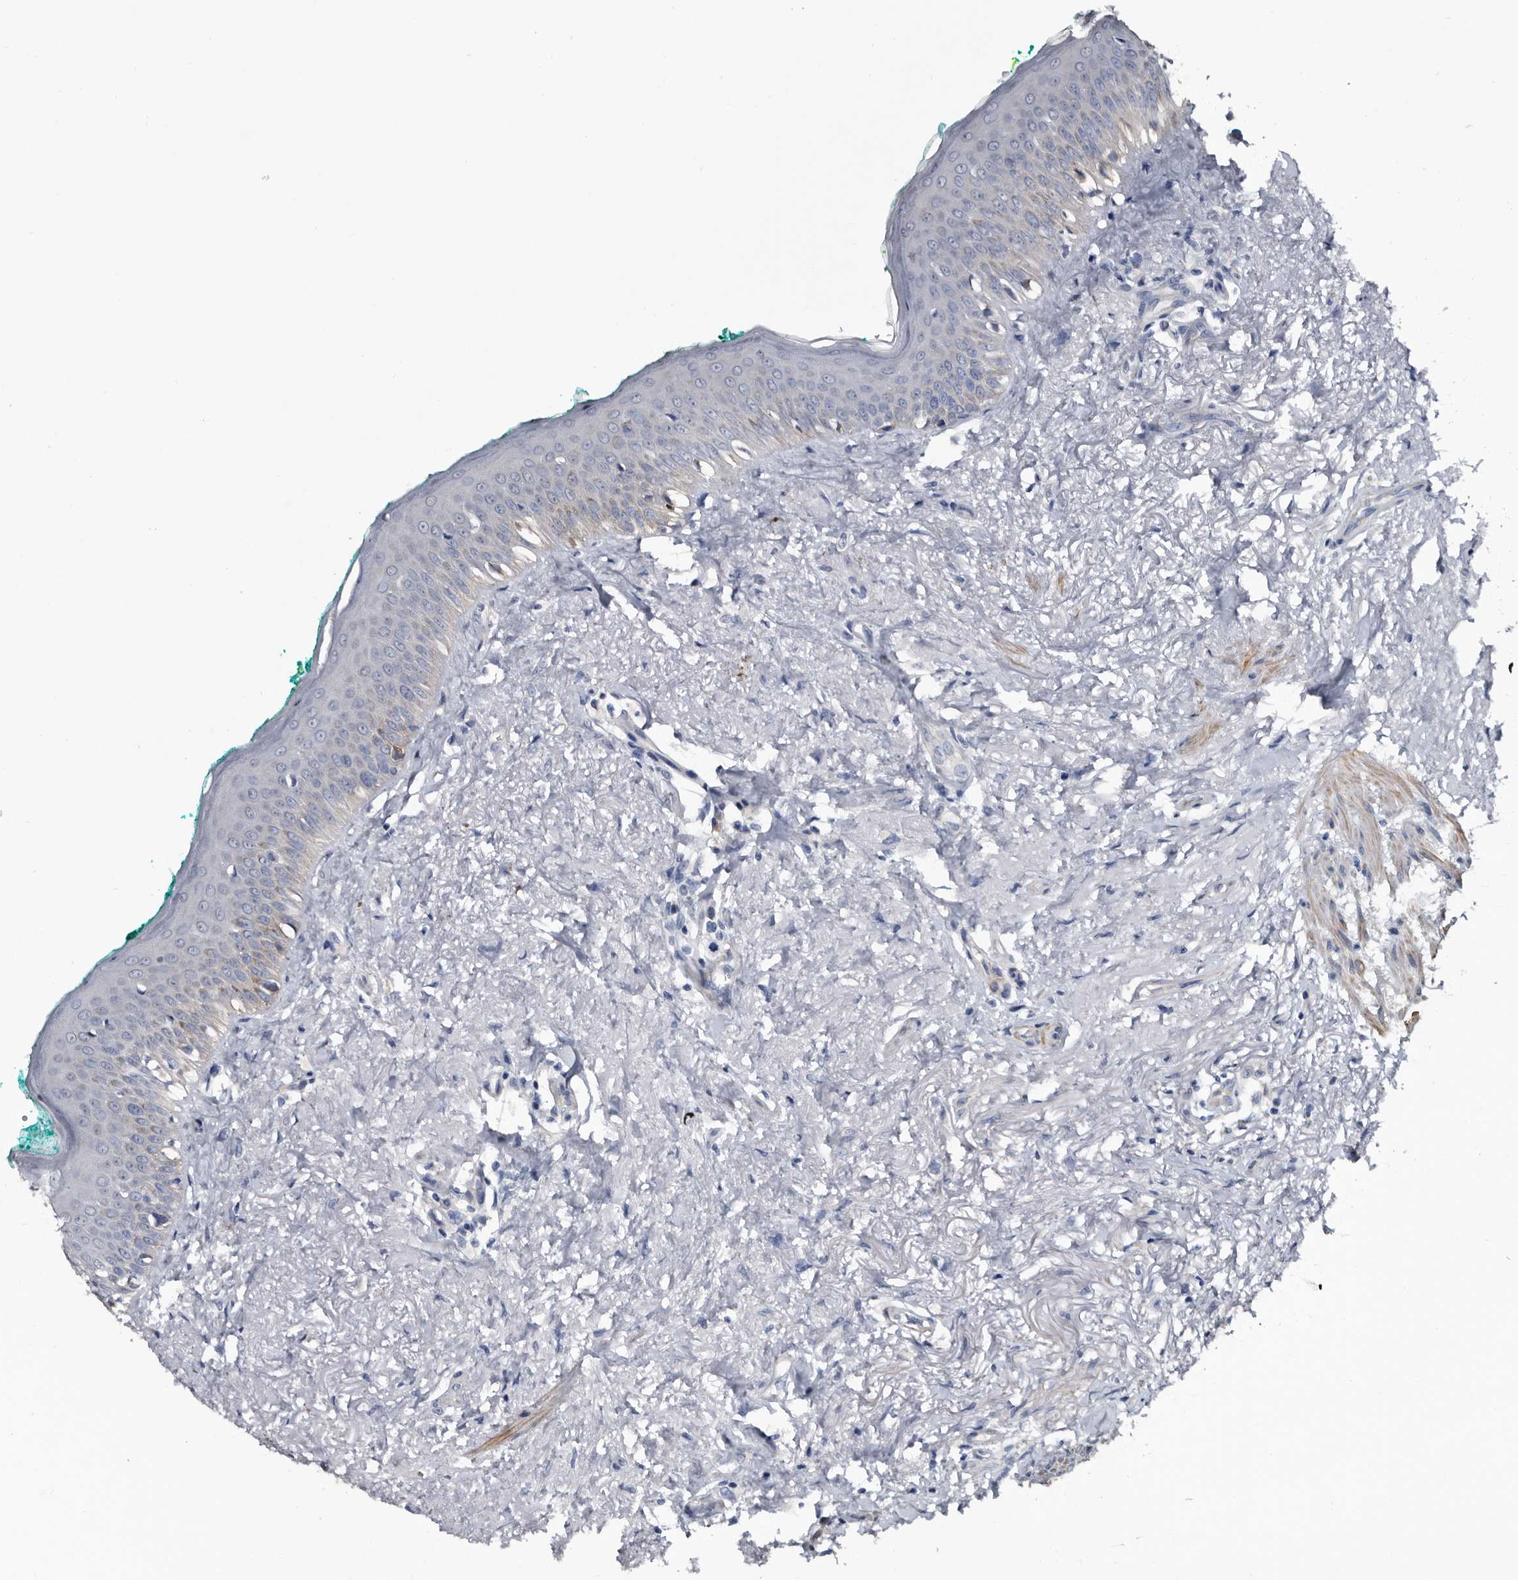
{"staining": {"intensity": "negative", "quantity": "none", "location": "none"}, "tissue": "oral mucosa", "cell_type": "Squamous epithelial cells", "image_type": "normal", "snomed": [{"axis": "morphology", "description": "Normal tissue, NOS"}, {"axis": "topography", "description": "Oral tissue"}], "caption": "This is an immunohistochemistry histopathology image of unremarkable human oral mucosa. There is no positivity in squamous epithelial cells.", "gene": "IARS1", "patient": {"sex": "female", "age": 70}}